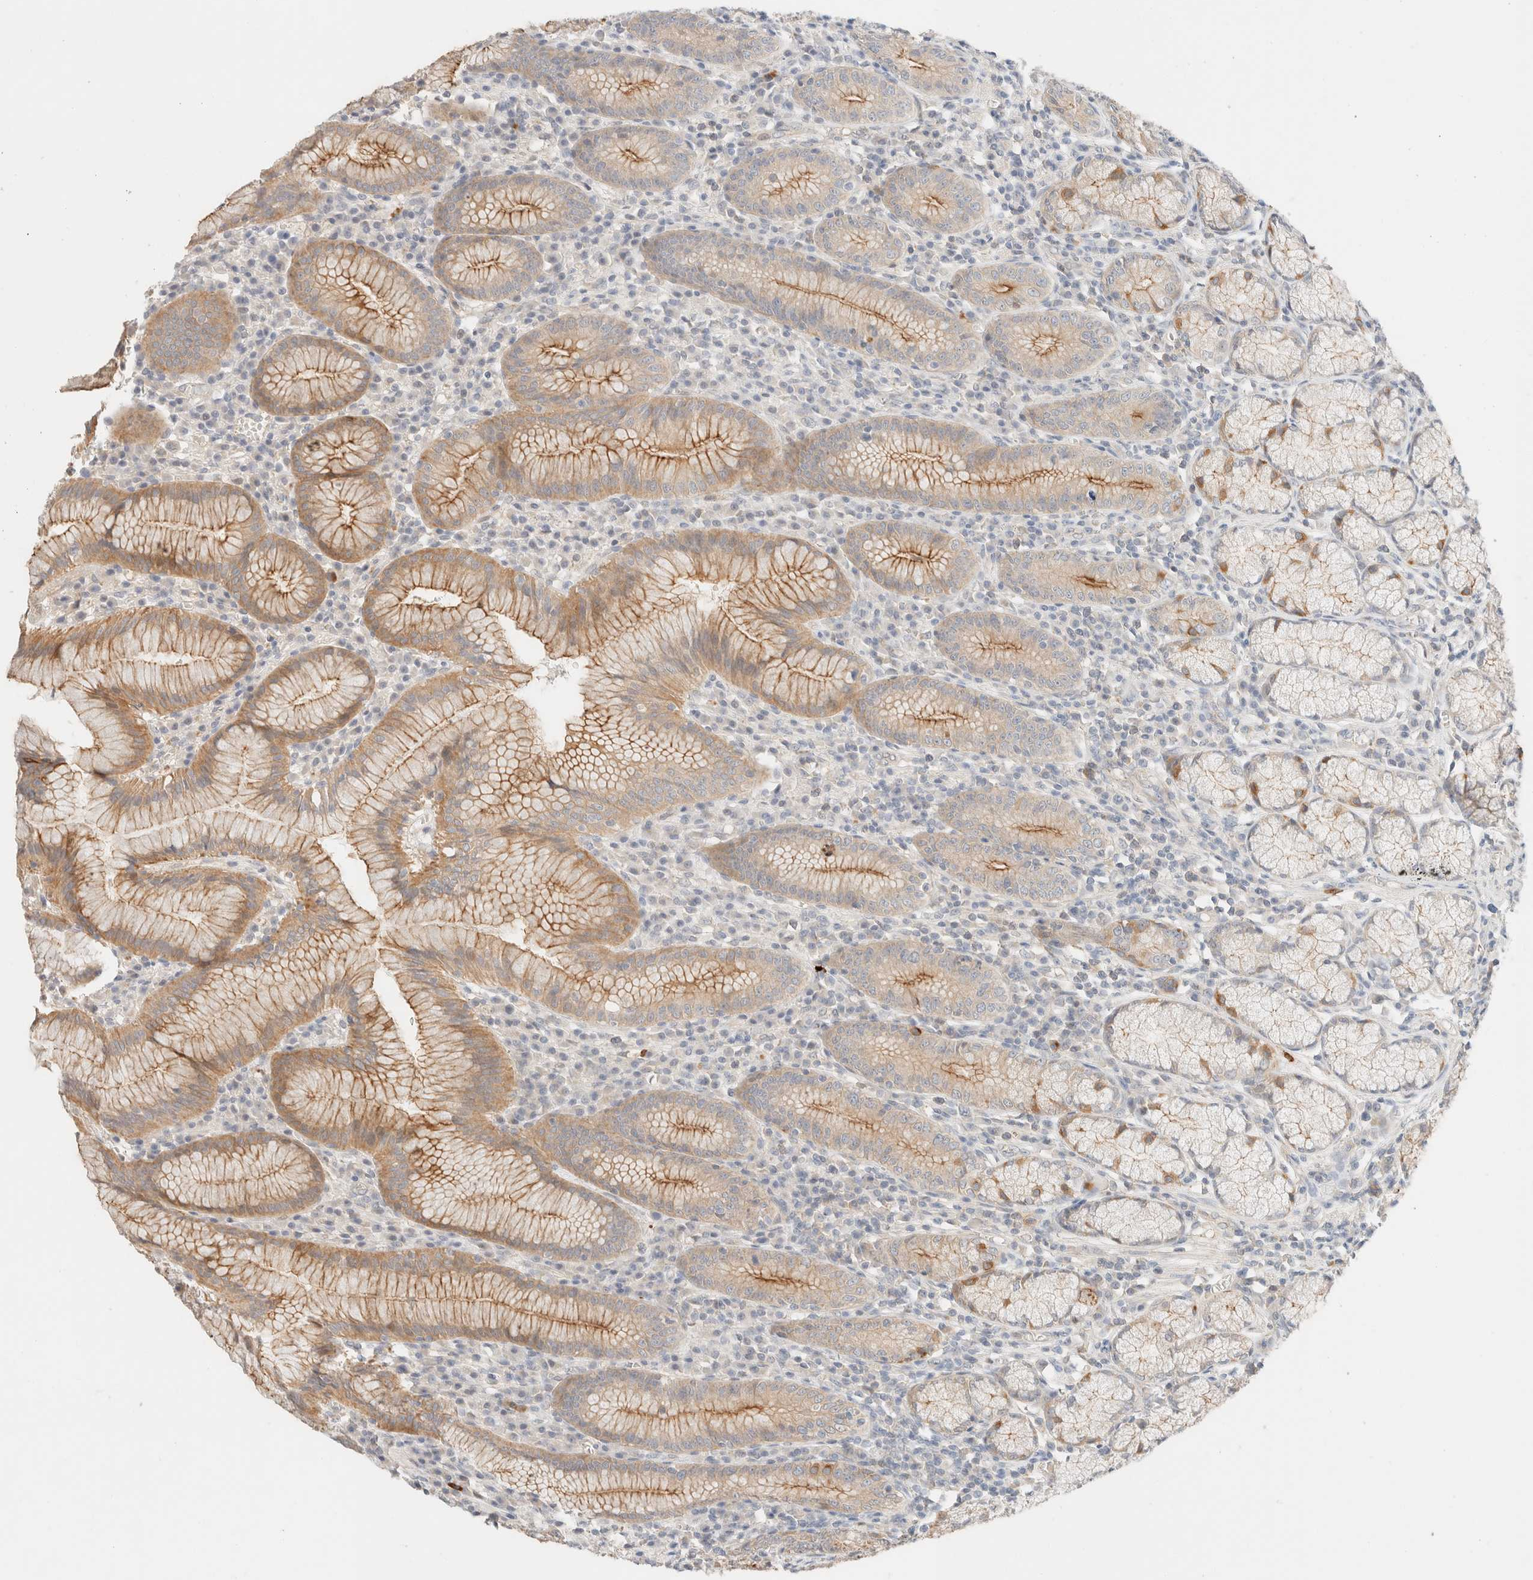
{"staining": {"intensity": "moderate", "quantity": ">75%", "location": "cytoplasmic/membranous"}, "tissue": "stomach", "cell_type": "Glandular cells", "image_type": "normal", "snomed": [{"axis": "morphology", "description": "Normal tissue, NOS"}, {"axis": "topography", "description": "Stomach"}], "caption": "Approximately >75% of glandular cells in benign stomach exhibit moderate cytoplasmic/membranous protein staining as visualized by brown immunohistochemical staining.", "gene": "SGSM2", "patient": {"sex": "male", "age": 55}}